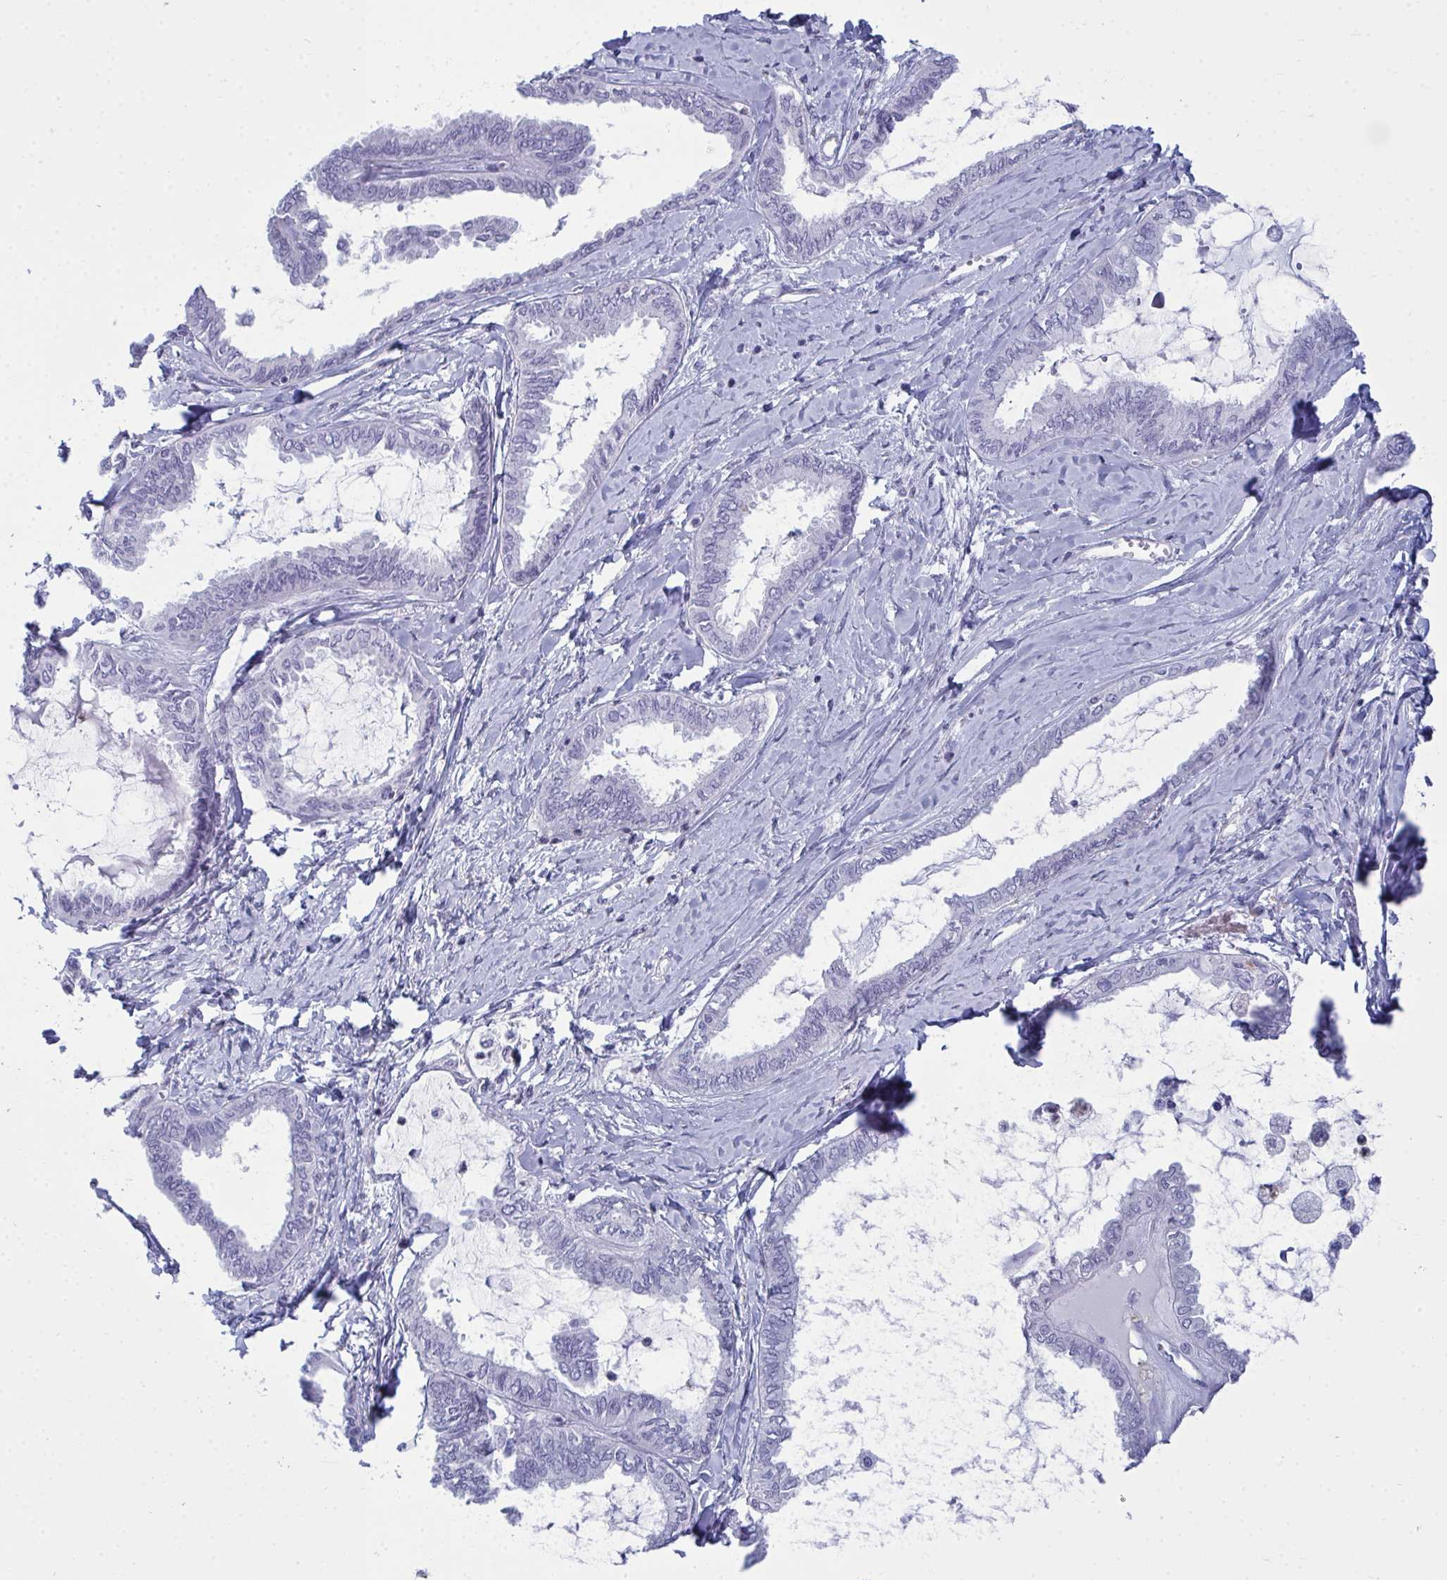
{"staining": {"intensity": "negative", "quantity": "none", "location": "none"}, "tissue": "ovarian cancer", "cell_type": "Tumor cells", "image_type": "cancer", "snomed": [{"axis": "morphology", "description": "Carcinoma, endometroid"}, {"axis": "topography", "description": "Ovary"}], "caption": "Protein analysis of ovarian cancer exhibits no significant positivity in tumor cells.", "gene": "SERPINB10", "patient": {"sex": "female", "age": 70}}